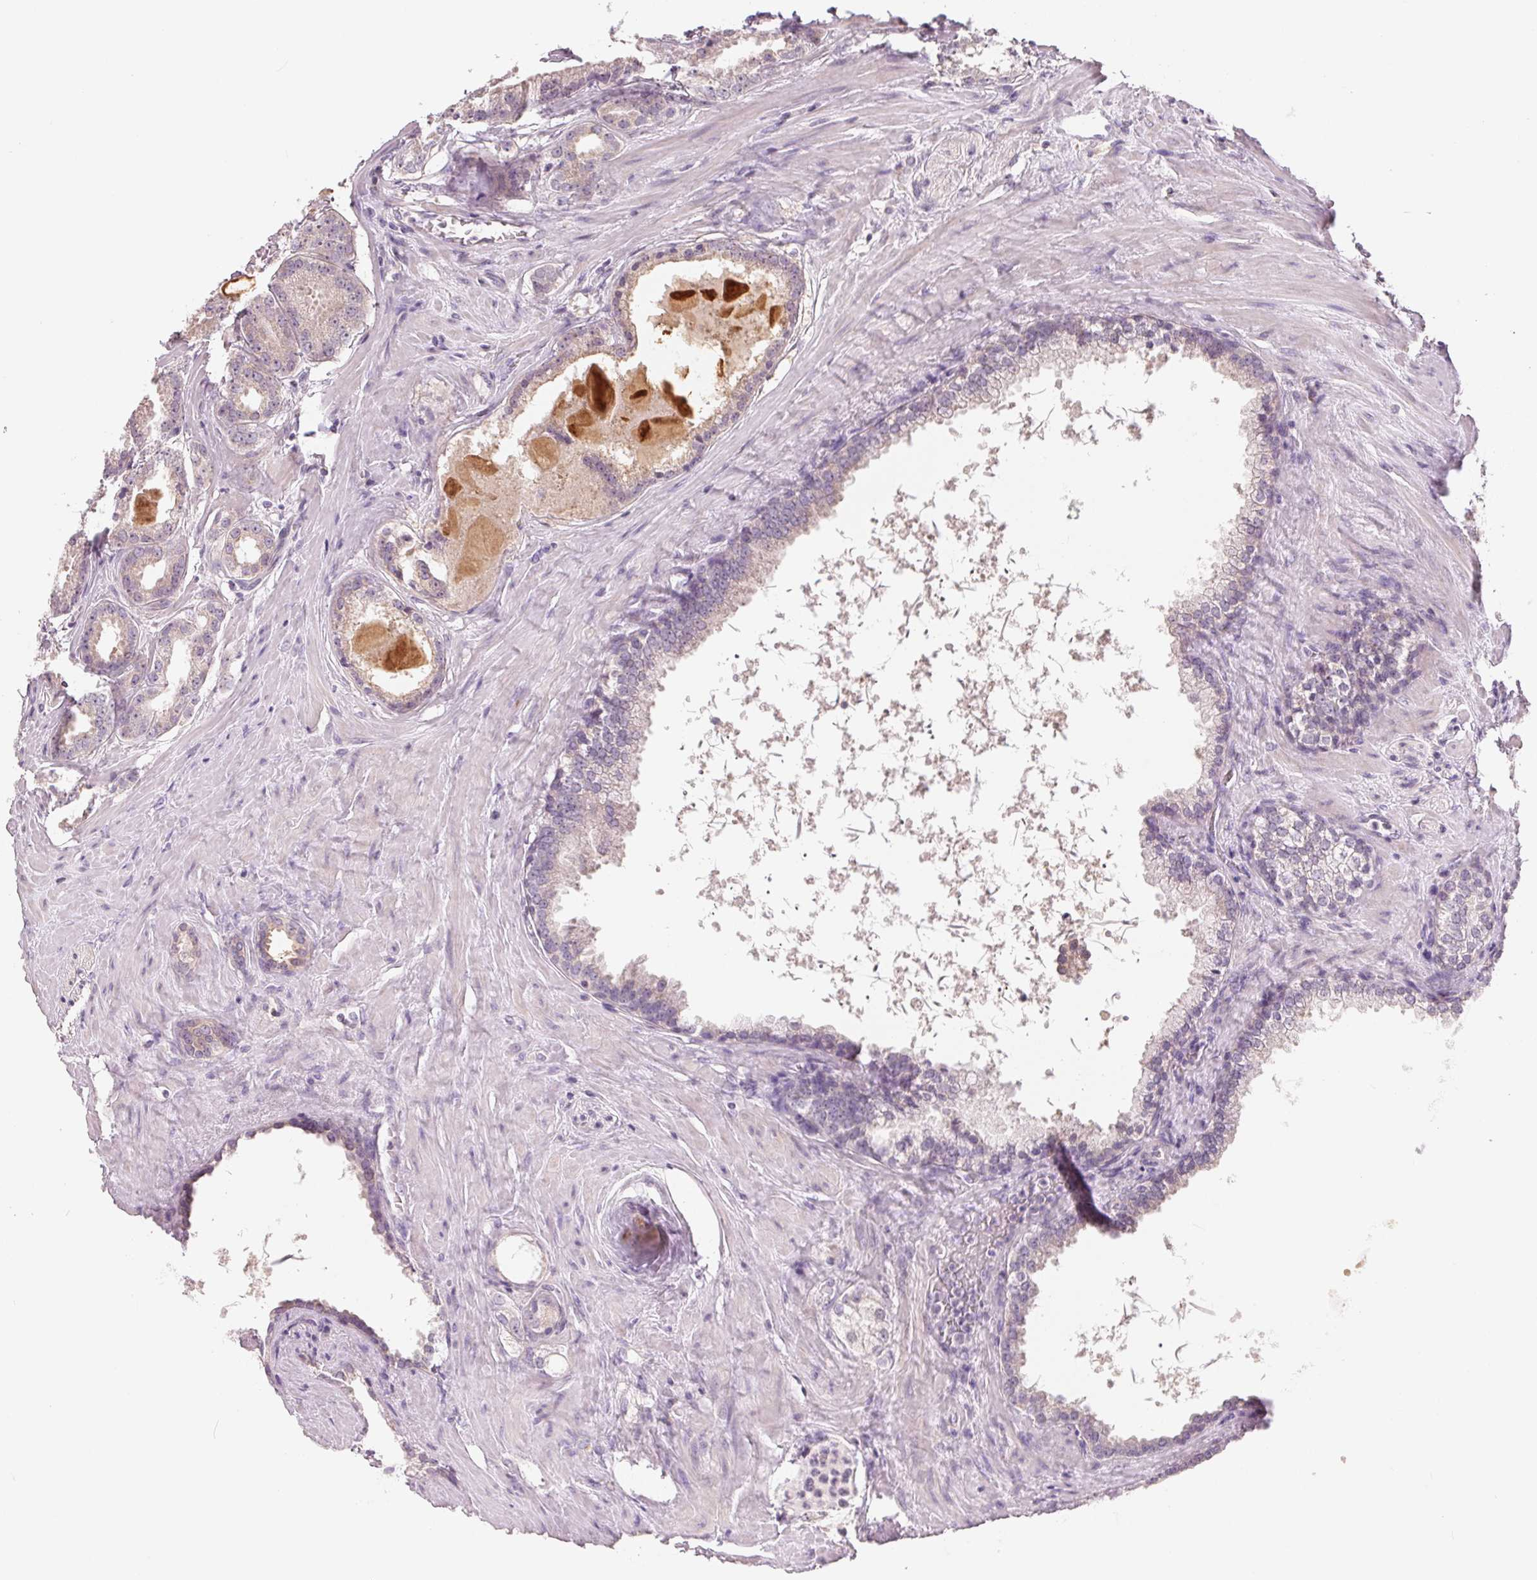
{"staining": {"intensity": "negative", "quantity": "none", "location": "none"}, "tissue": "prostate cancer", "cell_type": "Tumor cells", "image_type": "cancer", "snomed": [{"axis": "morphology", "description": "Adenocarcinoma, Low grade"}, {"axis": "topography", "description": "Prostate"}], "caption": "The image exhibits no significant staining in tumor cells of prostate cancer (low-grade adenocarcinoma).", "gene": "VTCN1", "patient": {"sex": "male", "age": 65}}